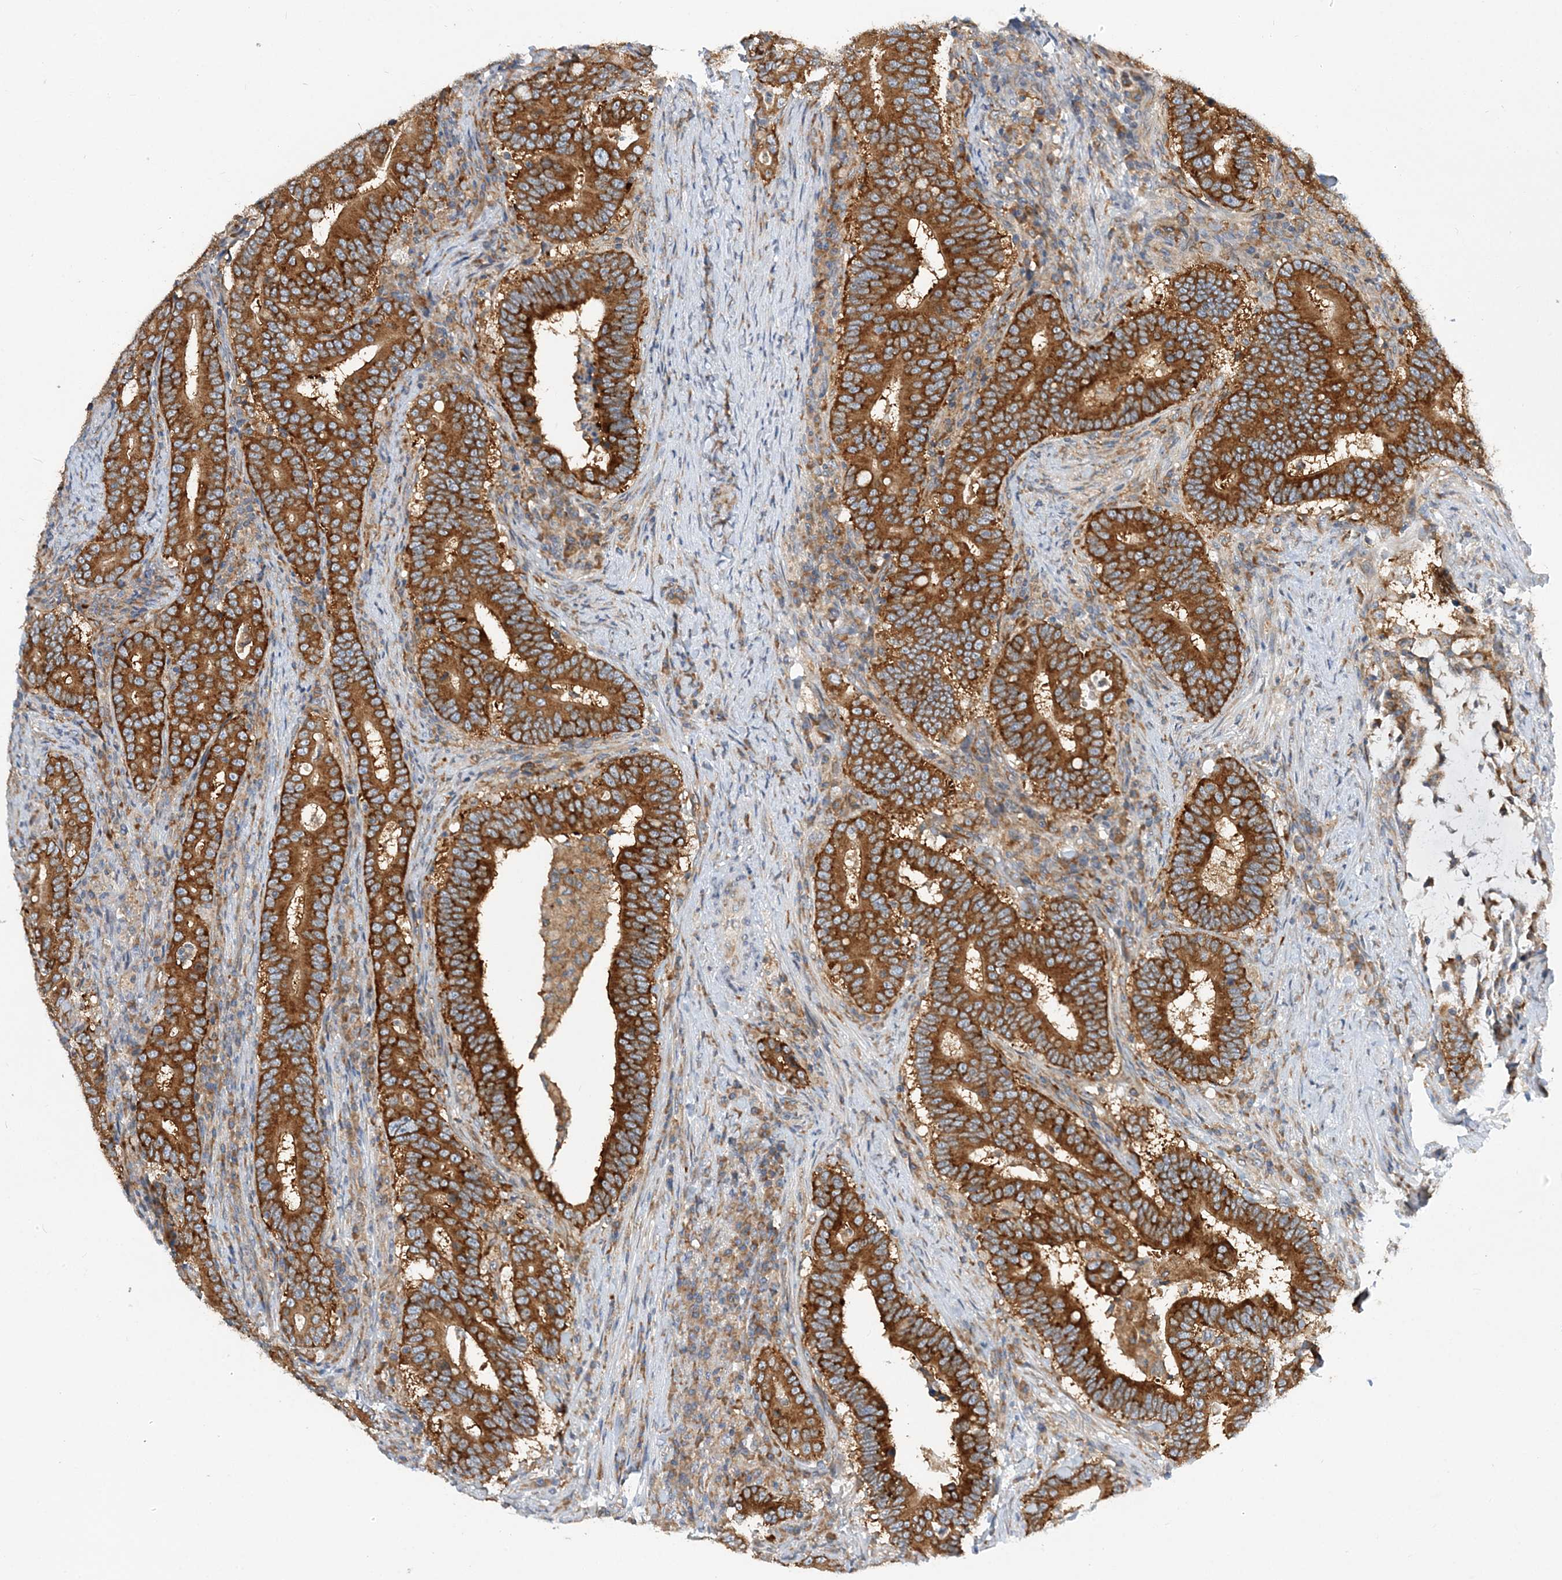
{"staining": {"intensity": "strong", "quantity": ">75%", "location": "cytoplasmic/membranous"}, "tissue": "colorectal cancer", "cell_type": "Tumor cells", "image_type": "cancer", "snomed": [{"axis": "morphology", "description": "Adenocarcinoma, NOS"}, {"axis": "topography", "description": "Colon"}], "caption": "A high amount of strong cytoplasmic/membranous positivity is identified in about >75% of tumor cells in colorectal cancer tissue. (brown staining indicates protein expression, while blue staining denotes nuclei).", "gene": "LARP4B", "patient": {"sex": "female", "age": 66}}